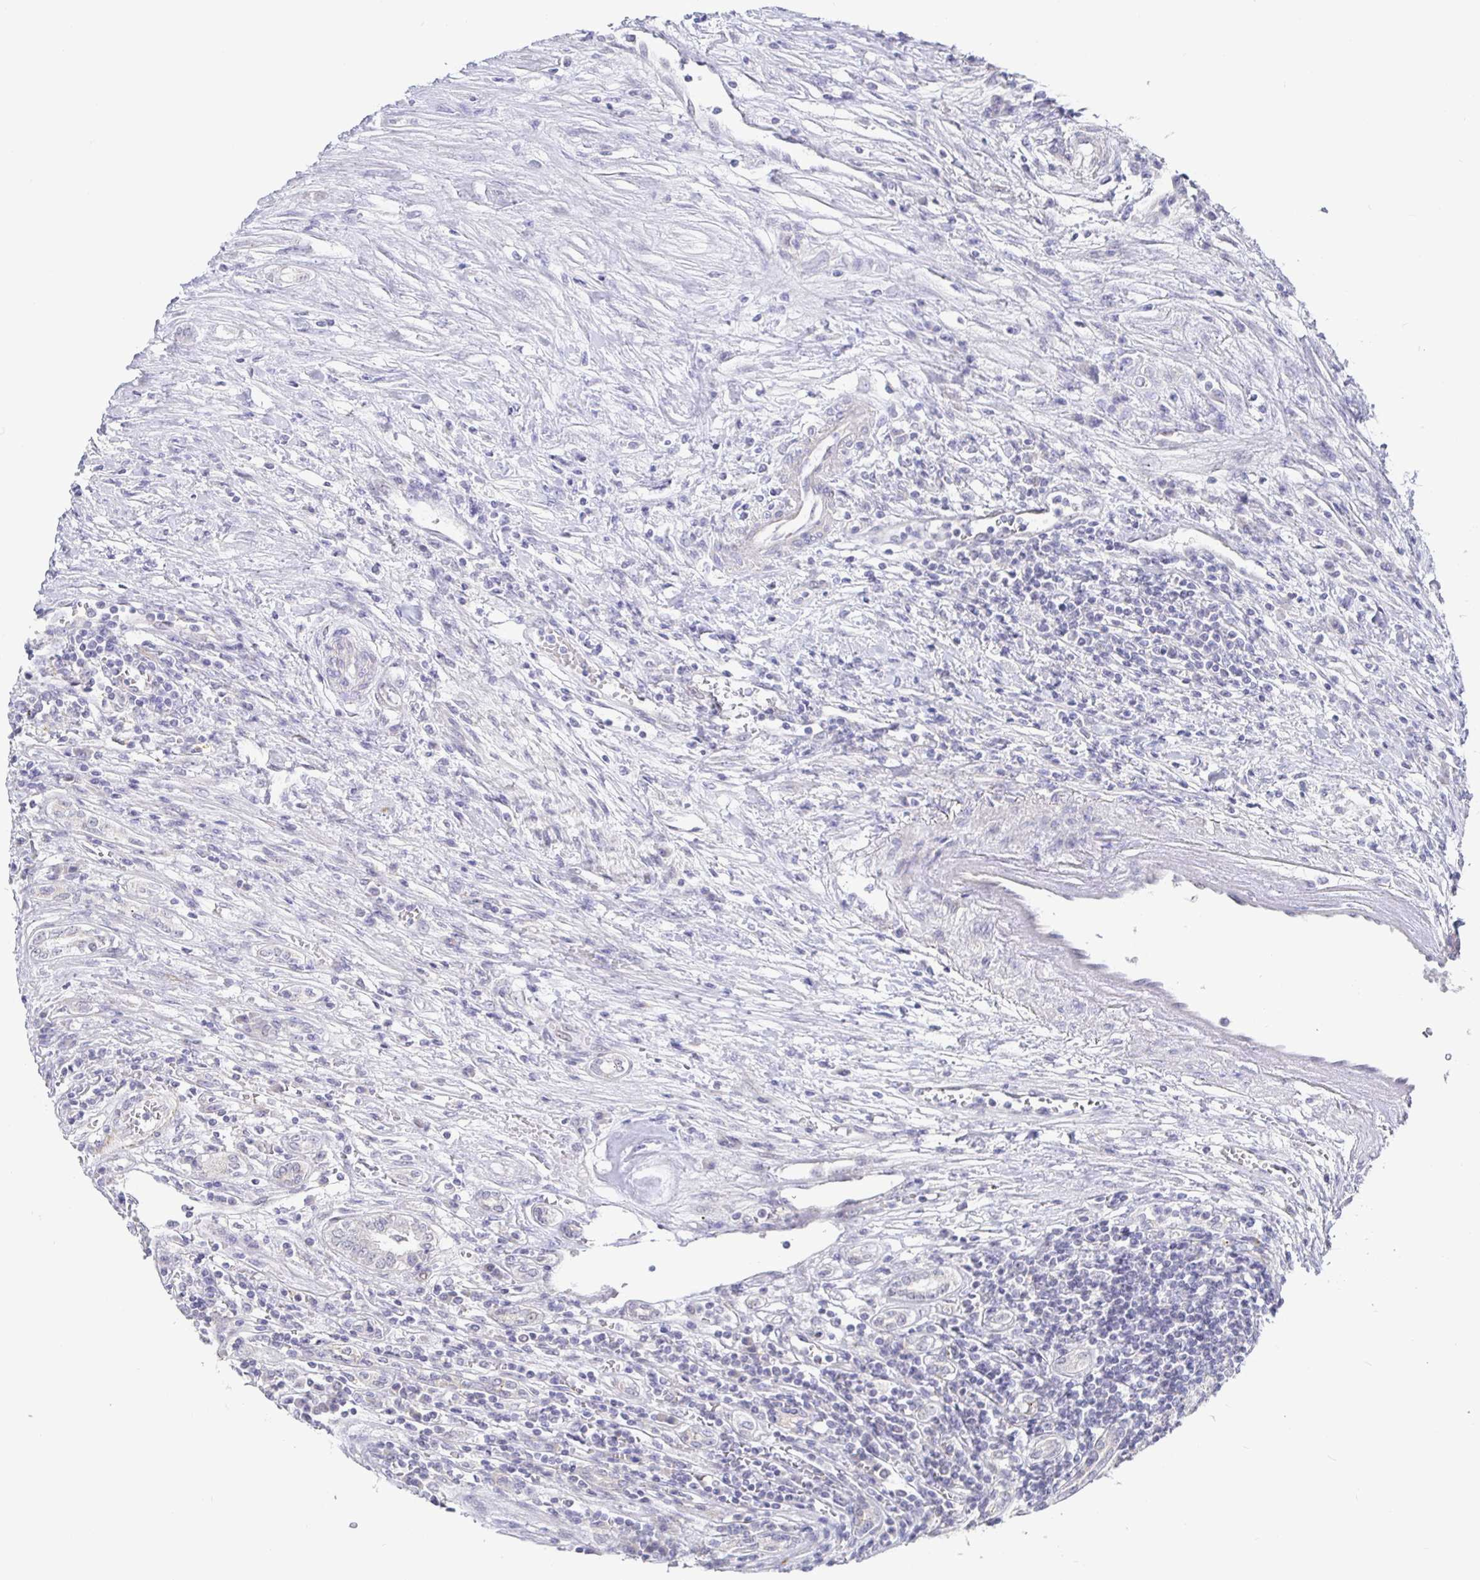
{"staining": {"intensity": "negative", "quantity": "none", "location": "none"}, "tissue": "renal cancer", "cell_type": "Tumor cells", "image_type": "cancer", "snomed": [{"axis": "morphology", "description": "Adenocarcinoma, NOS"}, {"axis": "topography", "description": "Kidney"}], "caption": "Protein analysis of renal cancer (adenocarcinoma) reveals no significant expression in tumor cells. The staining is performed using DAB (3,3'-diaminobenzidine) brown chromogen with nuclei counter-stained in using hematoxylin.", "gene": "CIT", "patient": {"sex": "female", "age": 67}}